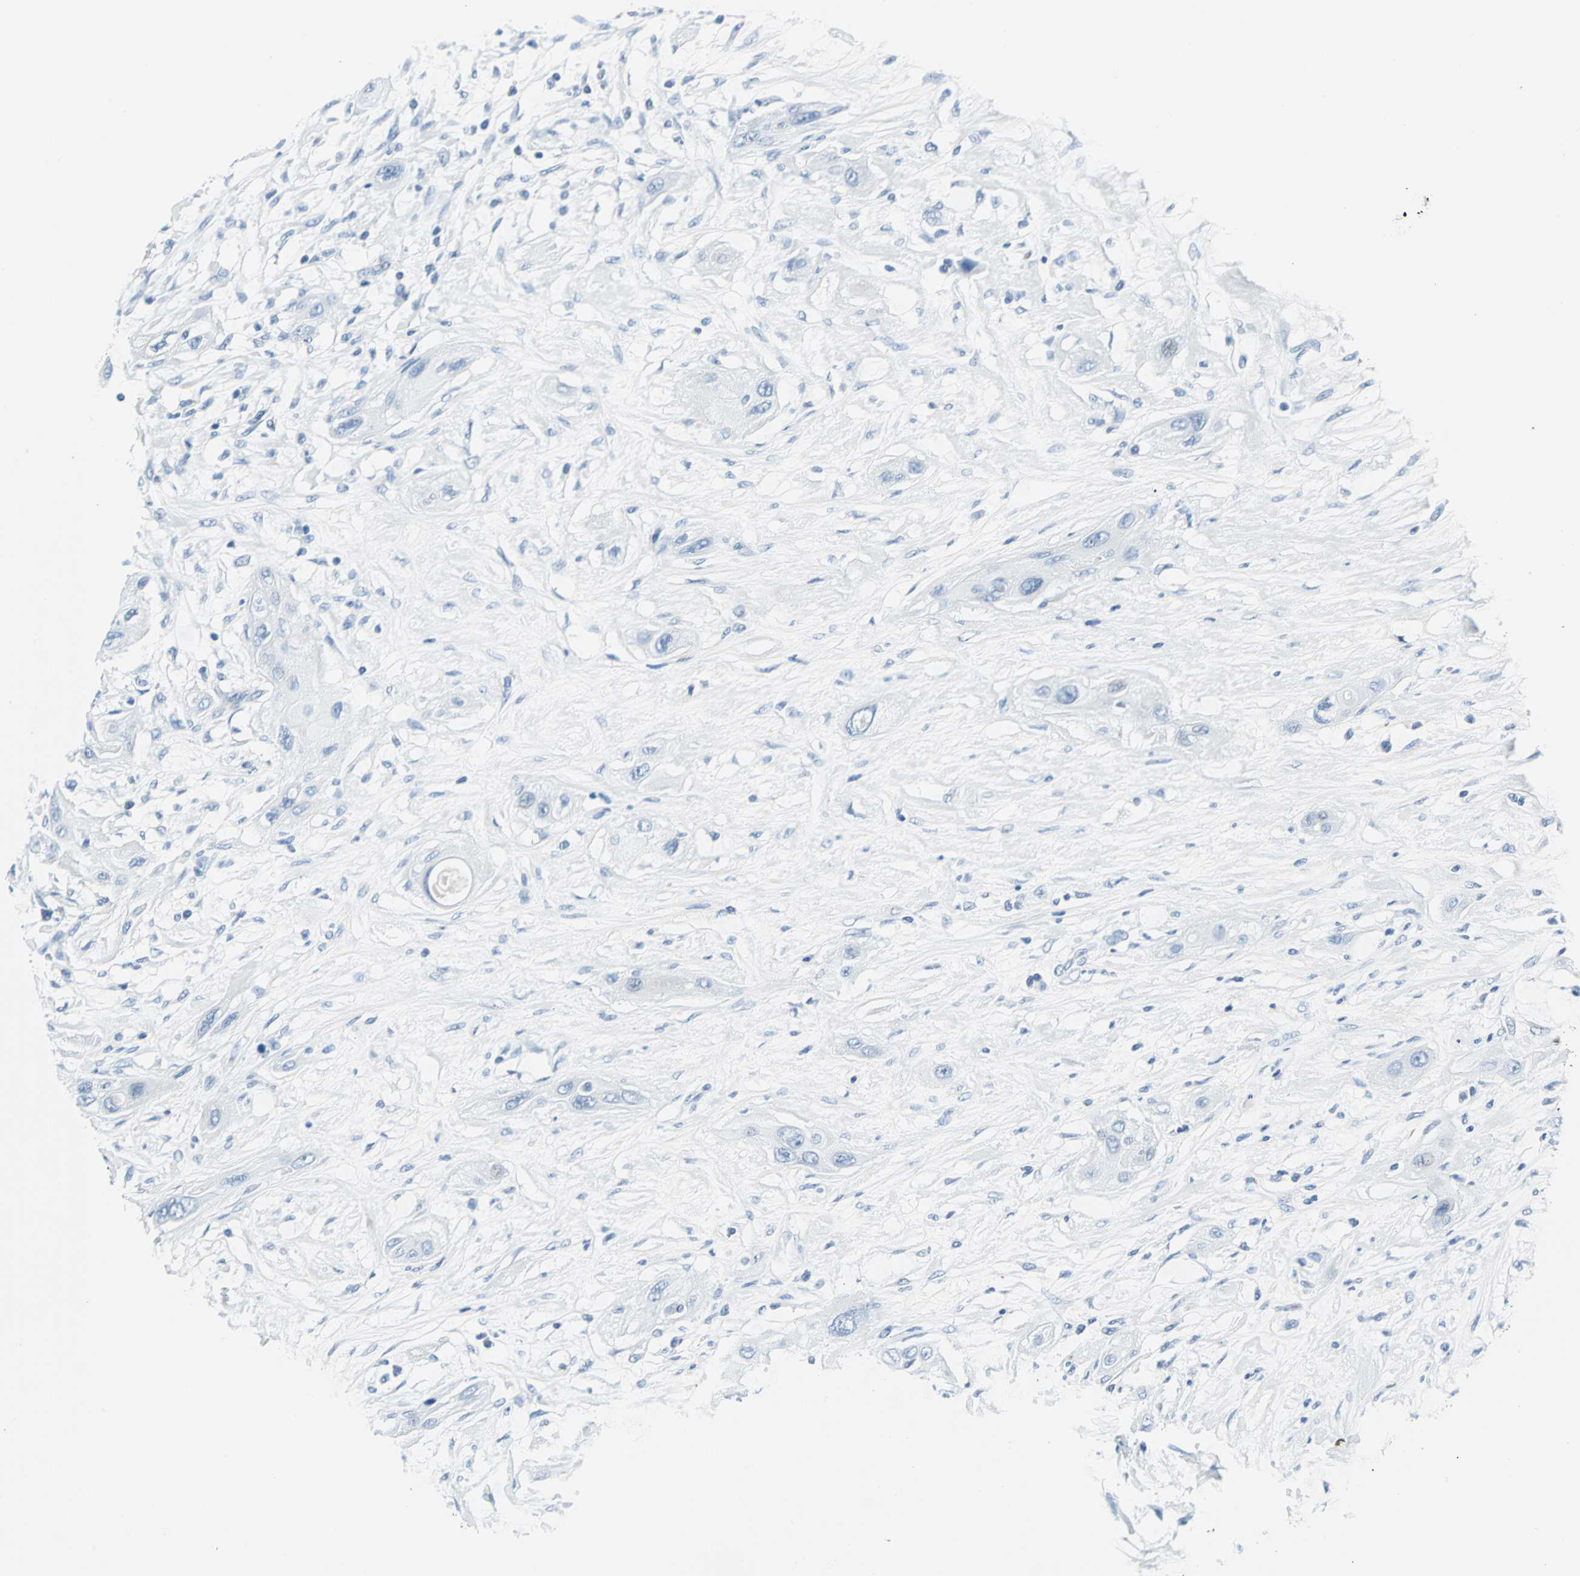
{"staining": {"intensity": "negative", "quantity": "none", "location": "none"}, "tissue": "lung cancer", "cell_type": "Tumor cells", "image_type": "cancer", "snomed": [{"axis": "morphology", "description": "Squamous cell carcinoma, NOS"}, {"axis": "topography", "description": "Lung"}], "caption": "There is no significant staining in tumor cells of squamous cell carcinoma (lung).", "gene": "CYB5A", "patient": {"sex": "female", "age": 47}}